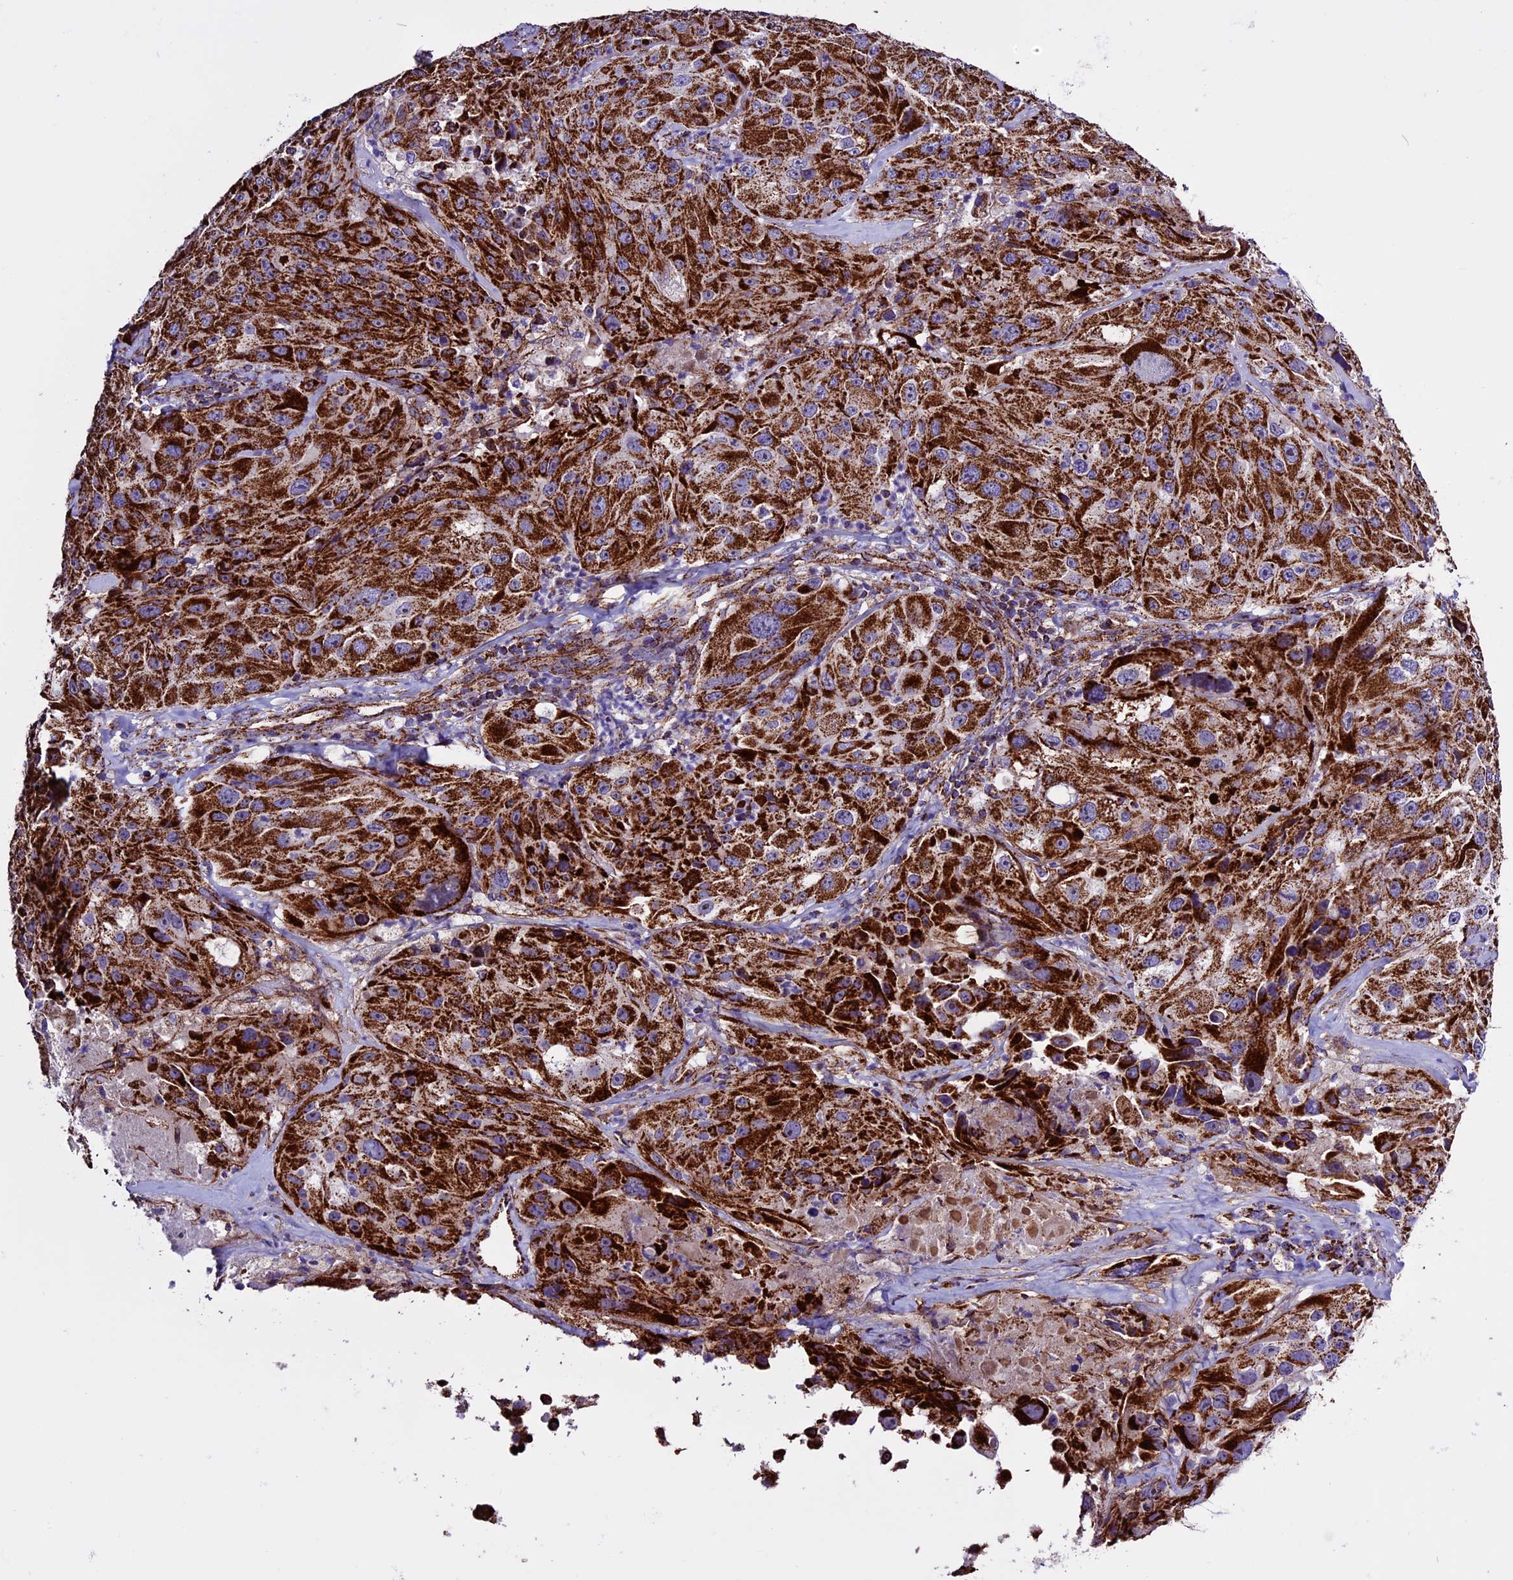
{"staining": {"intensity": "strong", "quantity": ">75%", "location": "cytoplasmic/membranous"}, "tissue": "melanoma", "cell_type": "Tumor cells", "image_type": "cancer", "snomed": [{"axis": "morphology", "description": "Malignant melanoma, Metastatic site"}, {"axis": "topography", "description": "Lymph node"}], "caption": "Immunohistochemical staining of human malignant melanoma (metastatic site) shows high levels of strong cytoplasmic/membranous protein expression in approximately >75% of tumor cells.", "gene": "CX3CL1", "patient": {"sex": "male", "age": 62}}